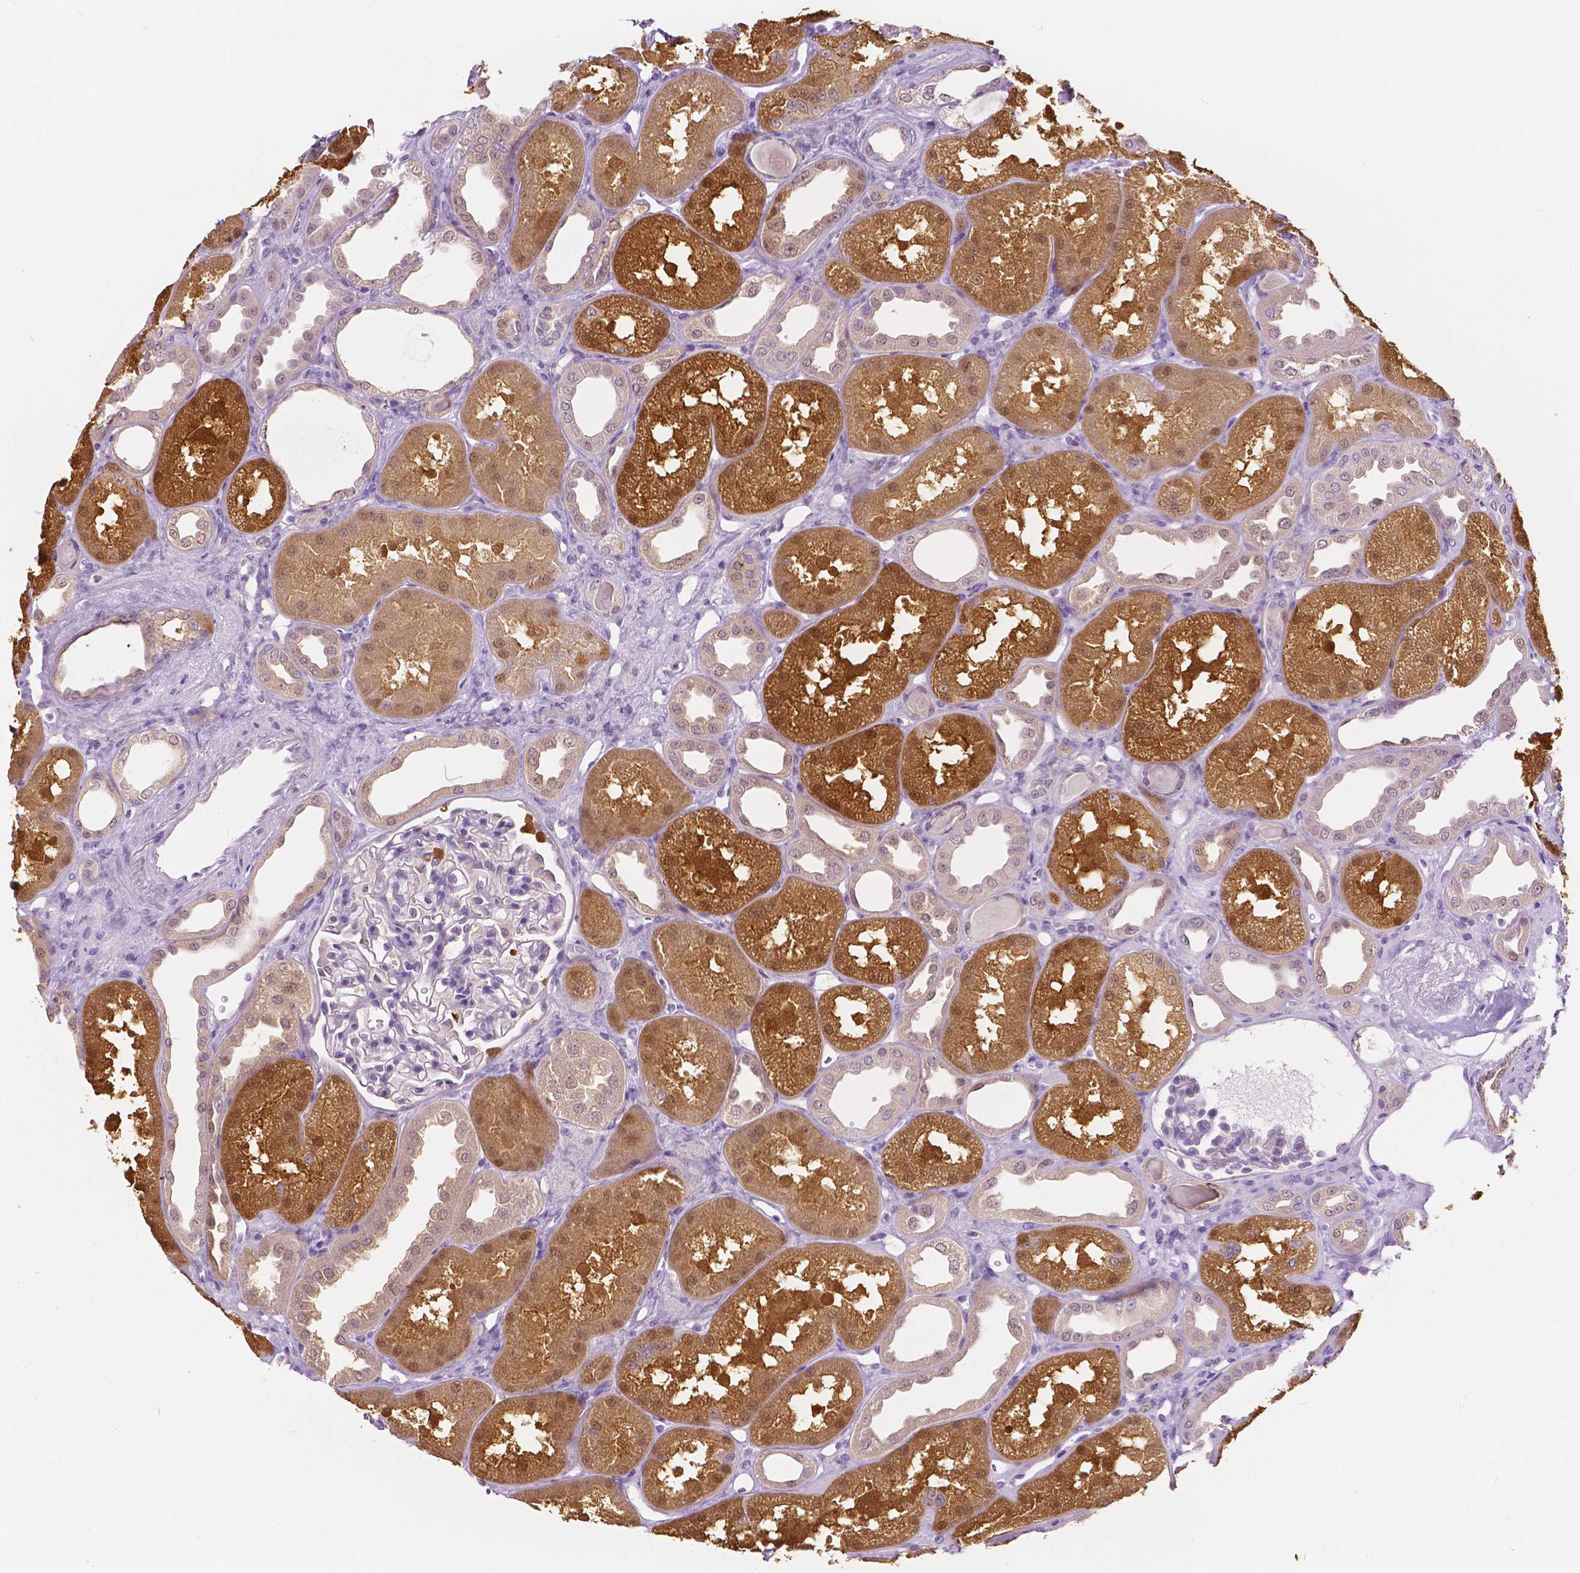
{"staining": {"intensity": "negative", "quantity": "none", "location": "none"}, "tissue": "kidney", "cell_type": "Cells in glomeruli", "image_type": "normal", "snomed": [{"axis": "morphology", "description": "Normal tissue, NOS"}, {"axis": "topography", "description": "Kidney"}], "caption": "This is a photomicrograph of IHC staining of unremarkable kidney, which shows no staining in cells in glomeruli.", "gene": "TKFC", "patient": {"sex": "male", "age": 61}}